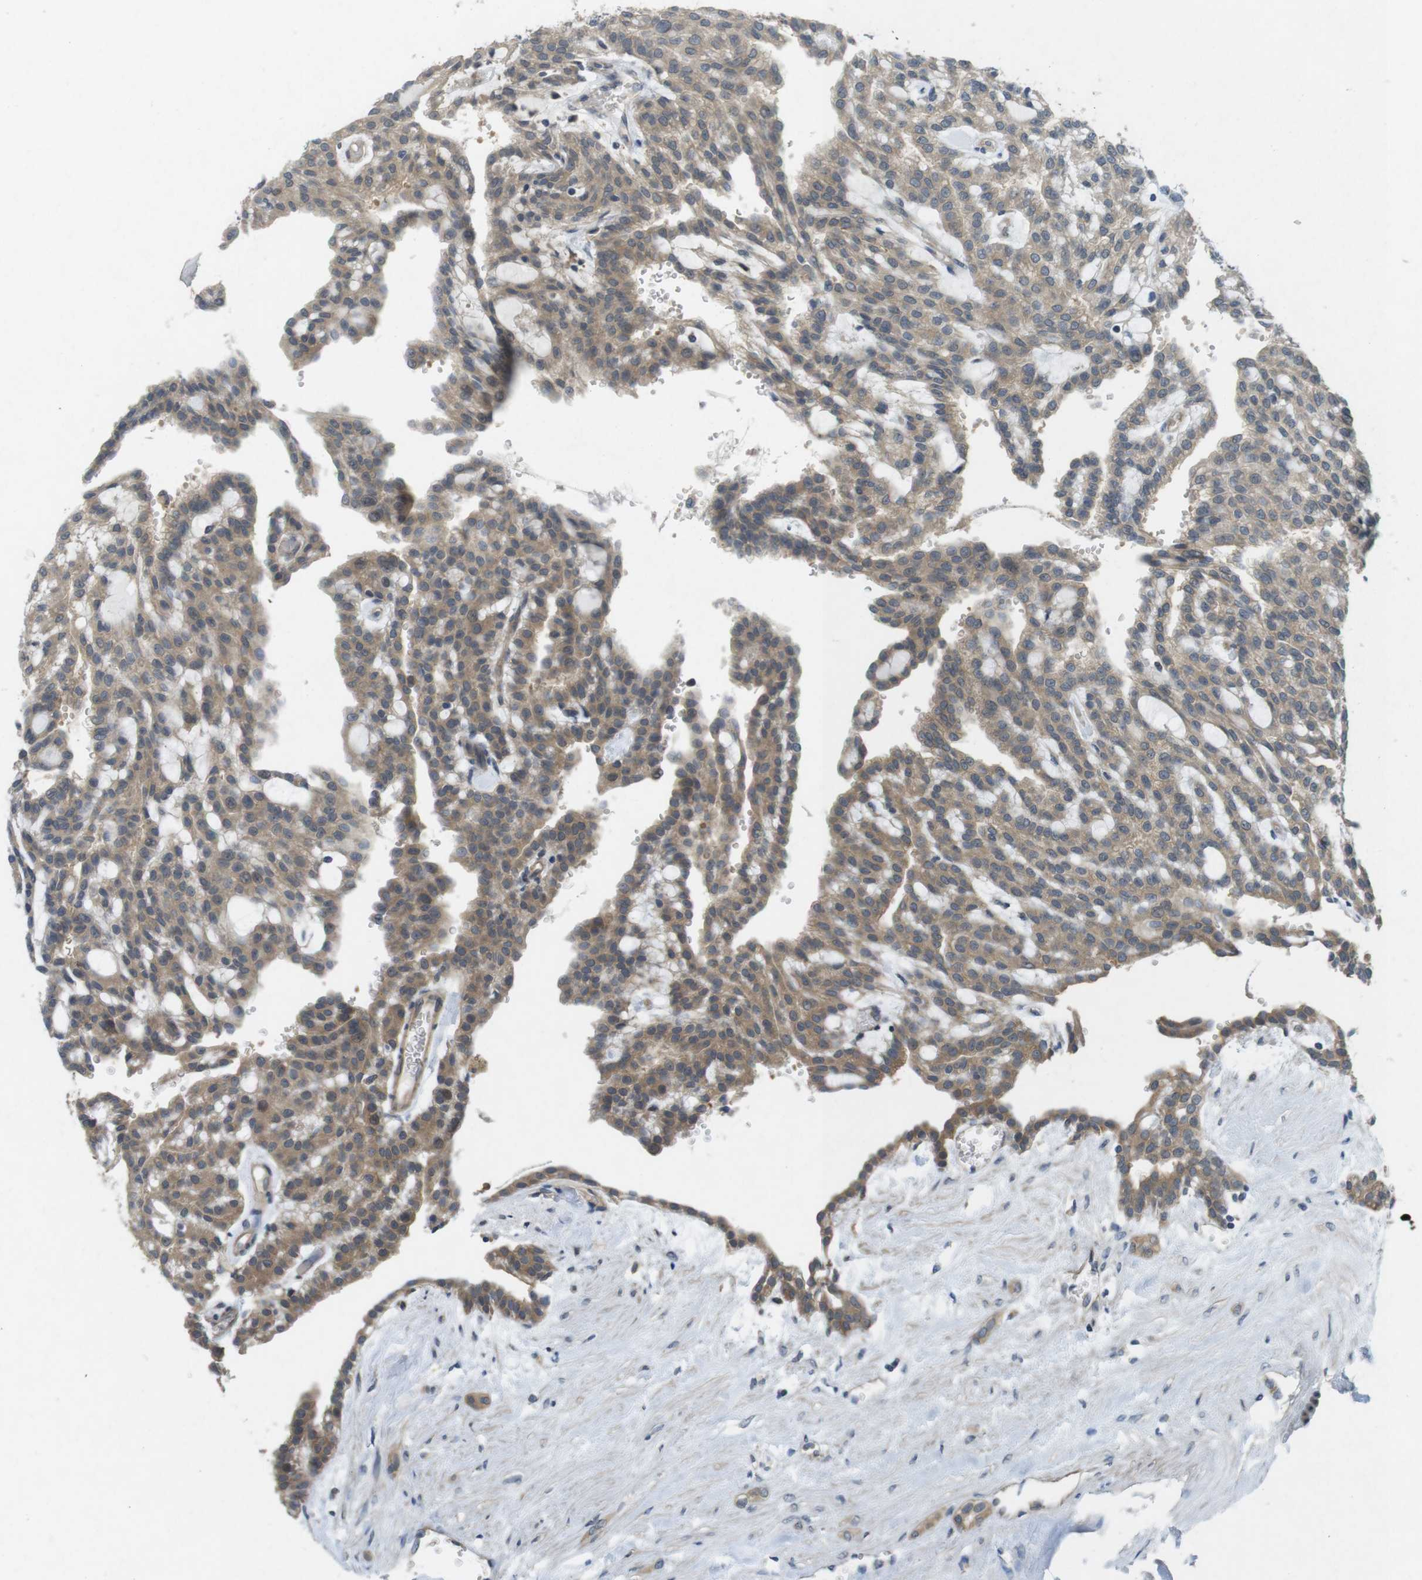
{"staining": {"intensity": "moderate", "quantity": "25%-75%", "location": "cytoplasmic/membranous"}, "tissue": "renal cancer", "cell_type": "Tumor cells", "image_type": "cancer", "snomed": [{"axis": "morphology", "description": "Adenocarcinoma, NOS"}, {"axis": "topography", "description": "Kidney"}], "caption": "The histopathology image exhibits immunohistochemical staining of renal cancer (adenocarcinoma). There is moderate cytoplasmic/membranous staining is present in about 25%-75% of tumor cells.", "gene": "SUGT1", "patient": {"sex": "male", "age": 63}}